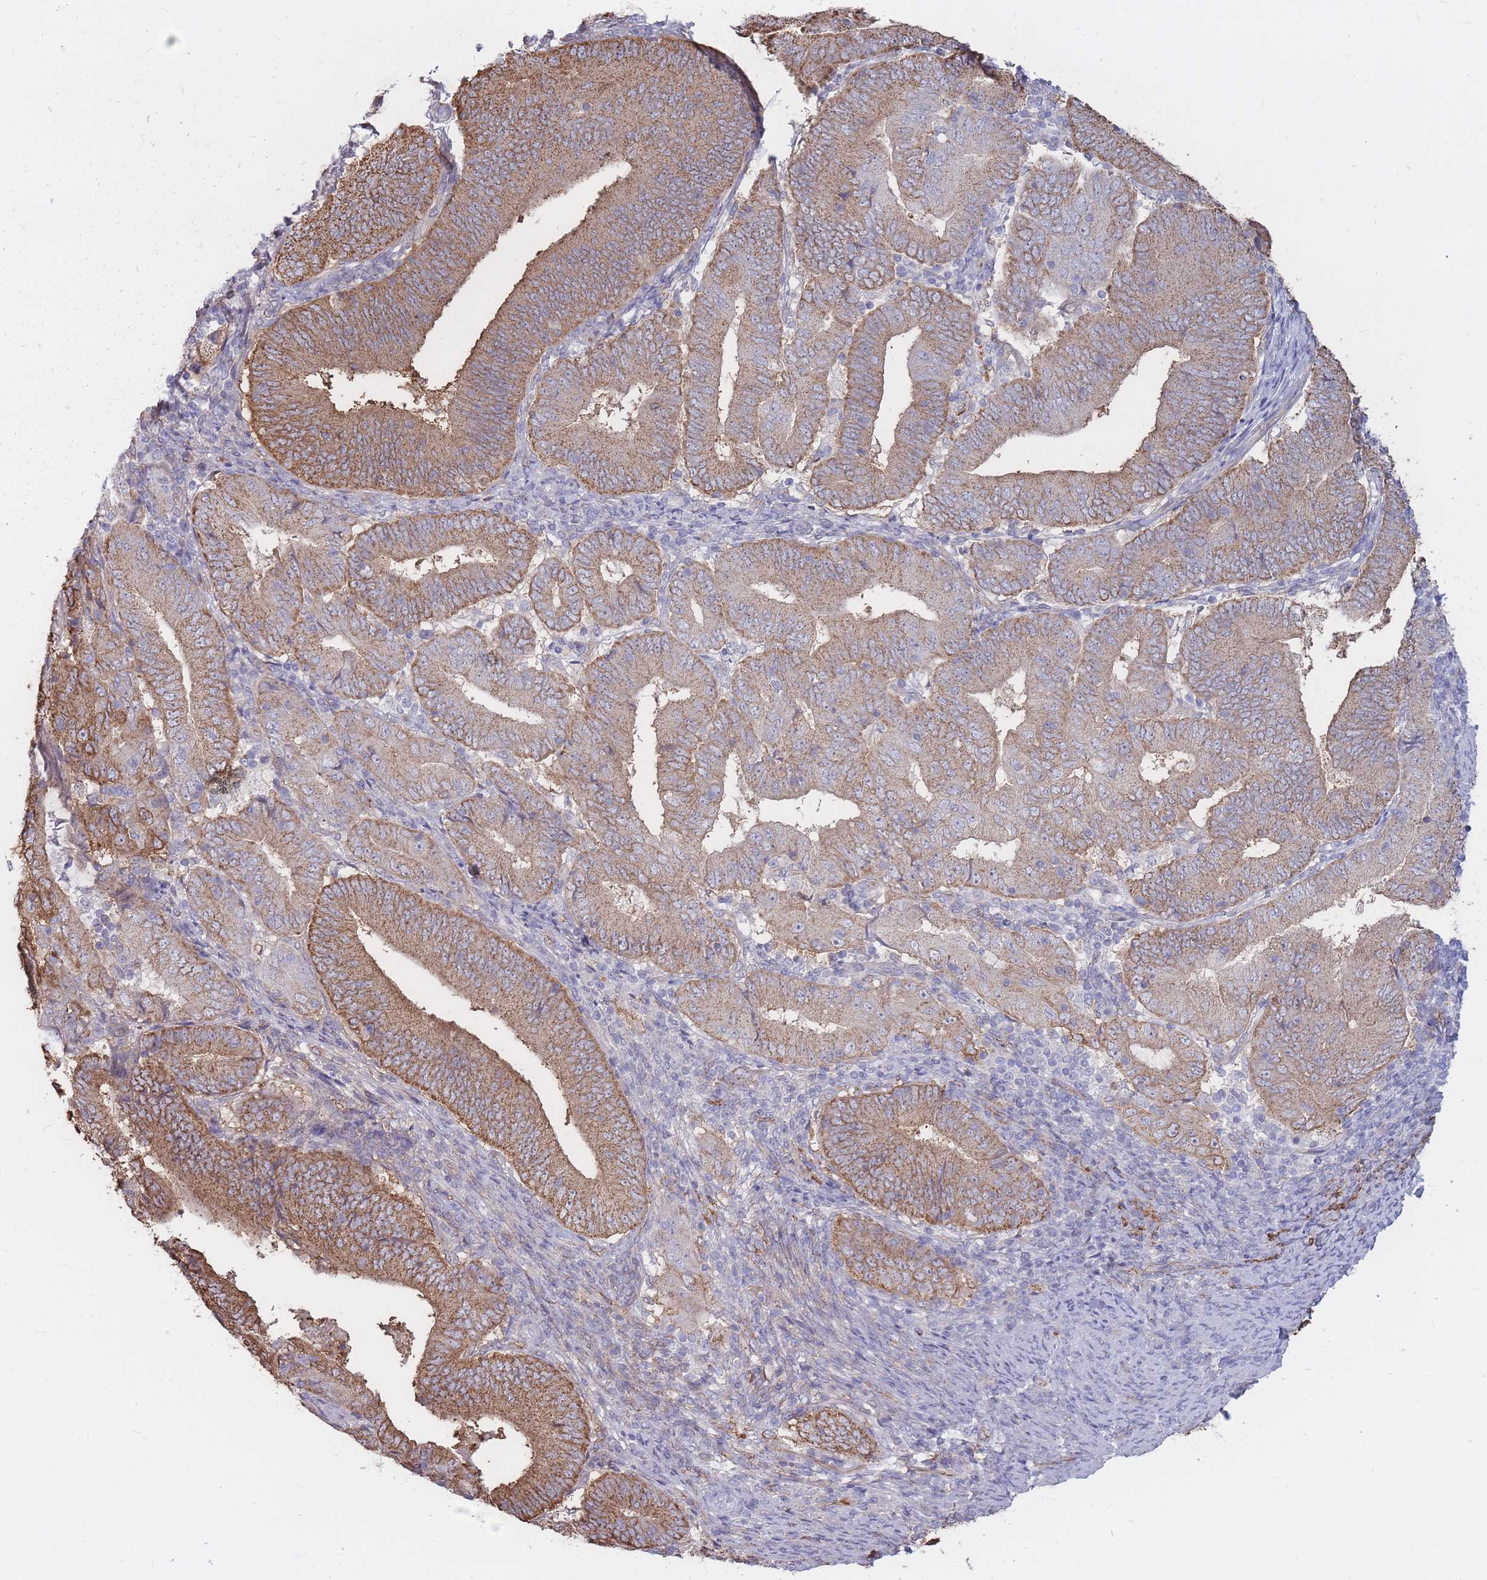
{"staining": {"intensity": "moderate", "quantity": ">75%", "location": "cytoplasmic/membranous"}, "tissue": "endometrial cancer", "cell_type": "Tumor cells", "image_type": "cancer", "snomed": [{"axis": "morphology", "description": "Adenocarcinoma, NOS"}, {"axis": "topography", "description": "Endometrium"}], "caption": "Endometrial adenocarcinoma stained with a brown dye displays moderate cytoplasmic/membranous positive staining in about >75% of tumor cells.", "gene": "GNA11", "patient": {"sex": "female", "age": 70}}